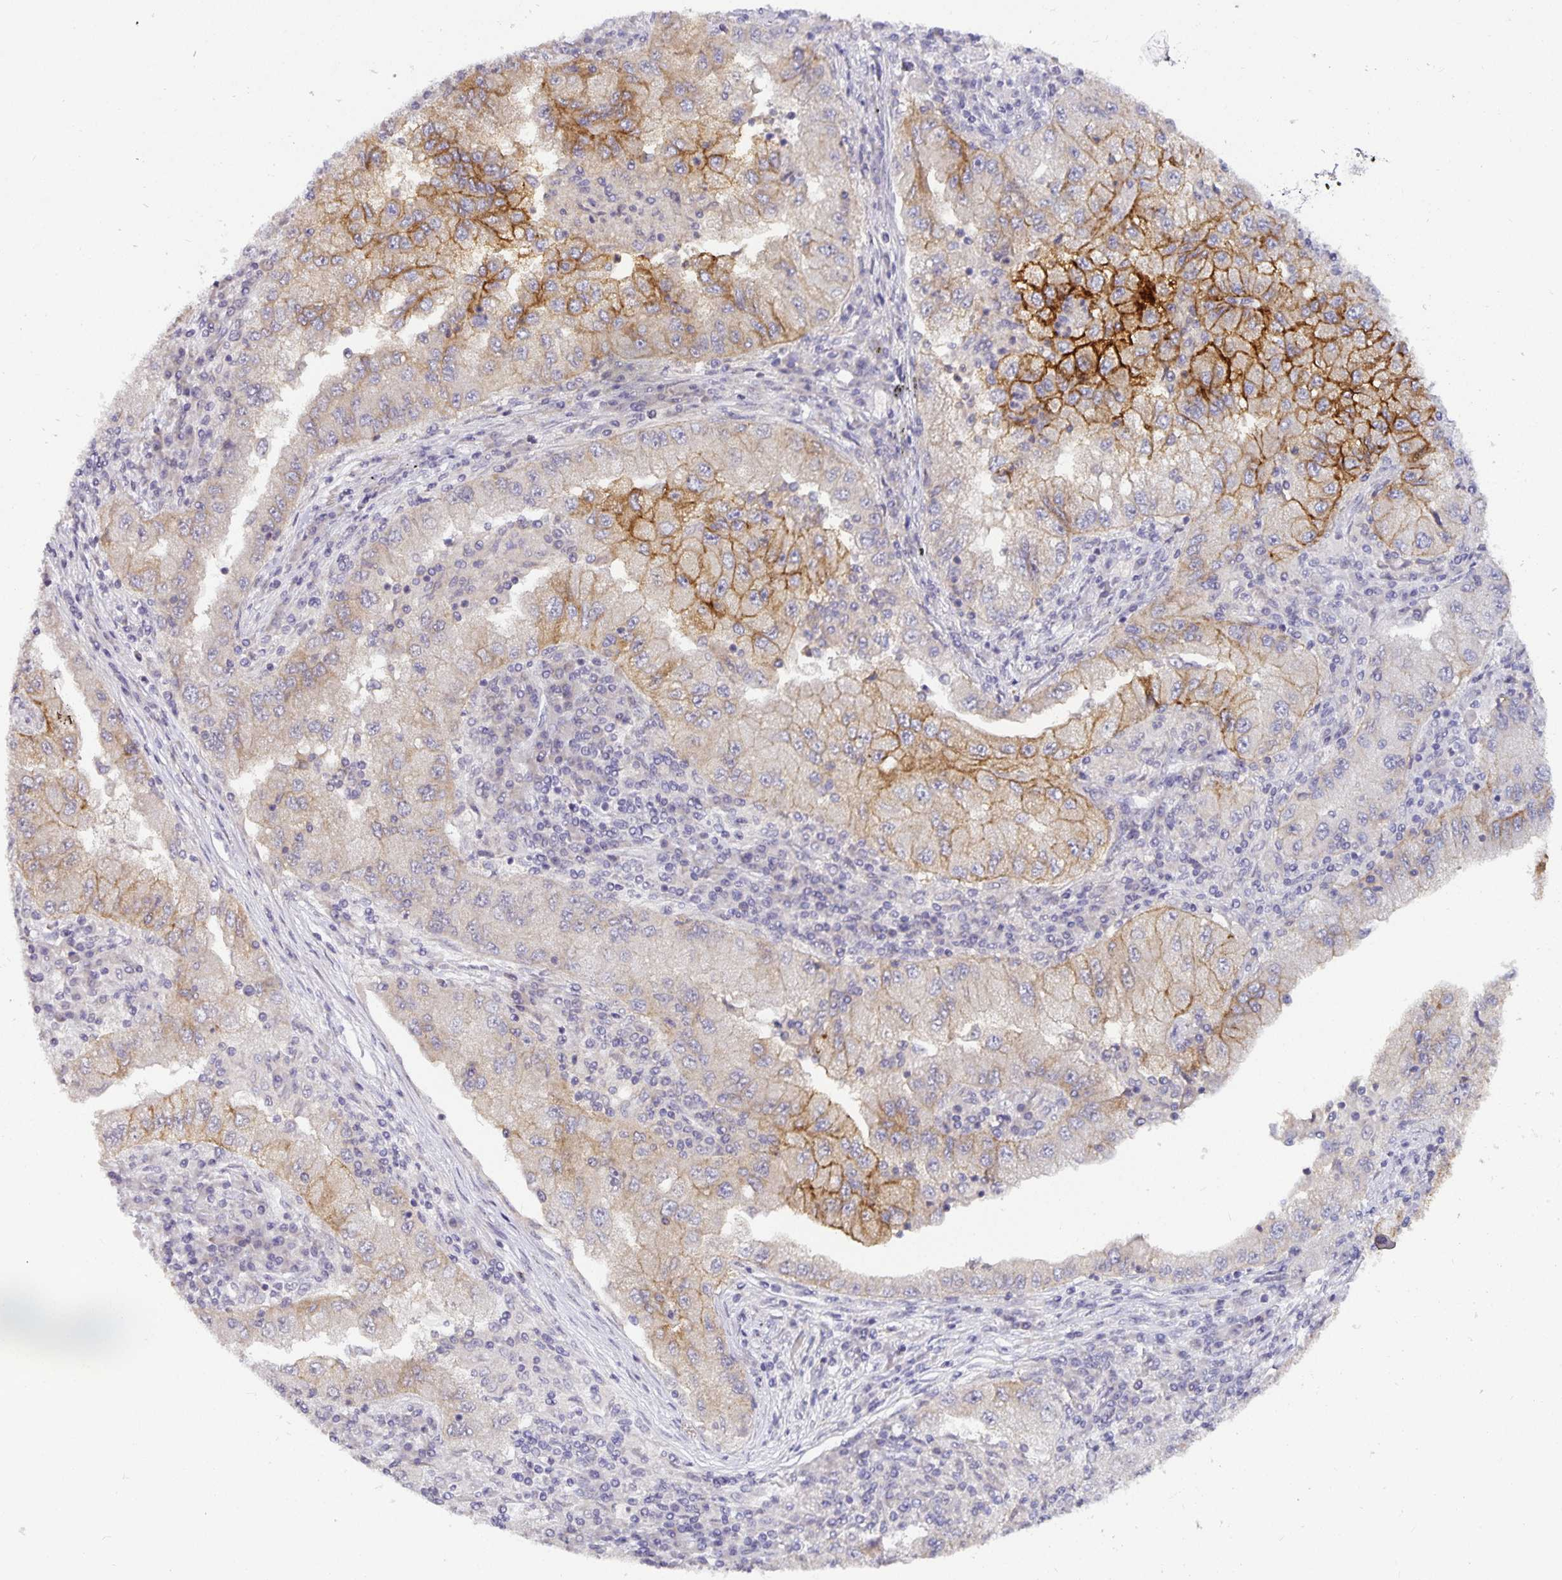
{"staining": {"intensity": "strong", "quantity": "<25%", "location": "cytoplasmic/membranous"}, "tissue": "lung cancer", "cell_type": "Tumor cells", "image_type": "cancer", "snomed": [{"axis": "morphology", "description": "Adenocarcinoma, NOS"}, {"axis": "morphology", "description": "Adenocarcinoma primary or metastatic"}, {"axis": "topography", "description": "Lung"}], "caption": "This is an image of immunohistochemistry (IHC) staining of lung adenocarcinoma, which shows strong expression in the cytoplasmic/membranous of tumor cells.", "gene": "CA12", "patient": {"sex": "male", "age": 74}}